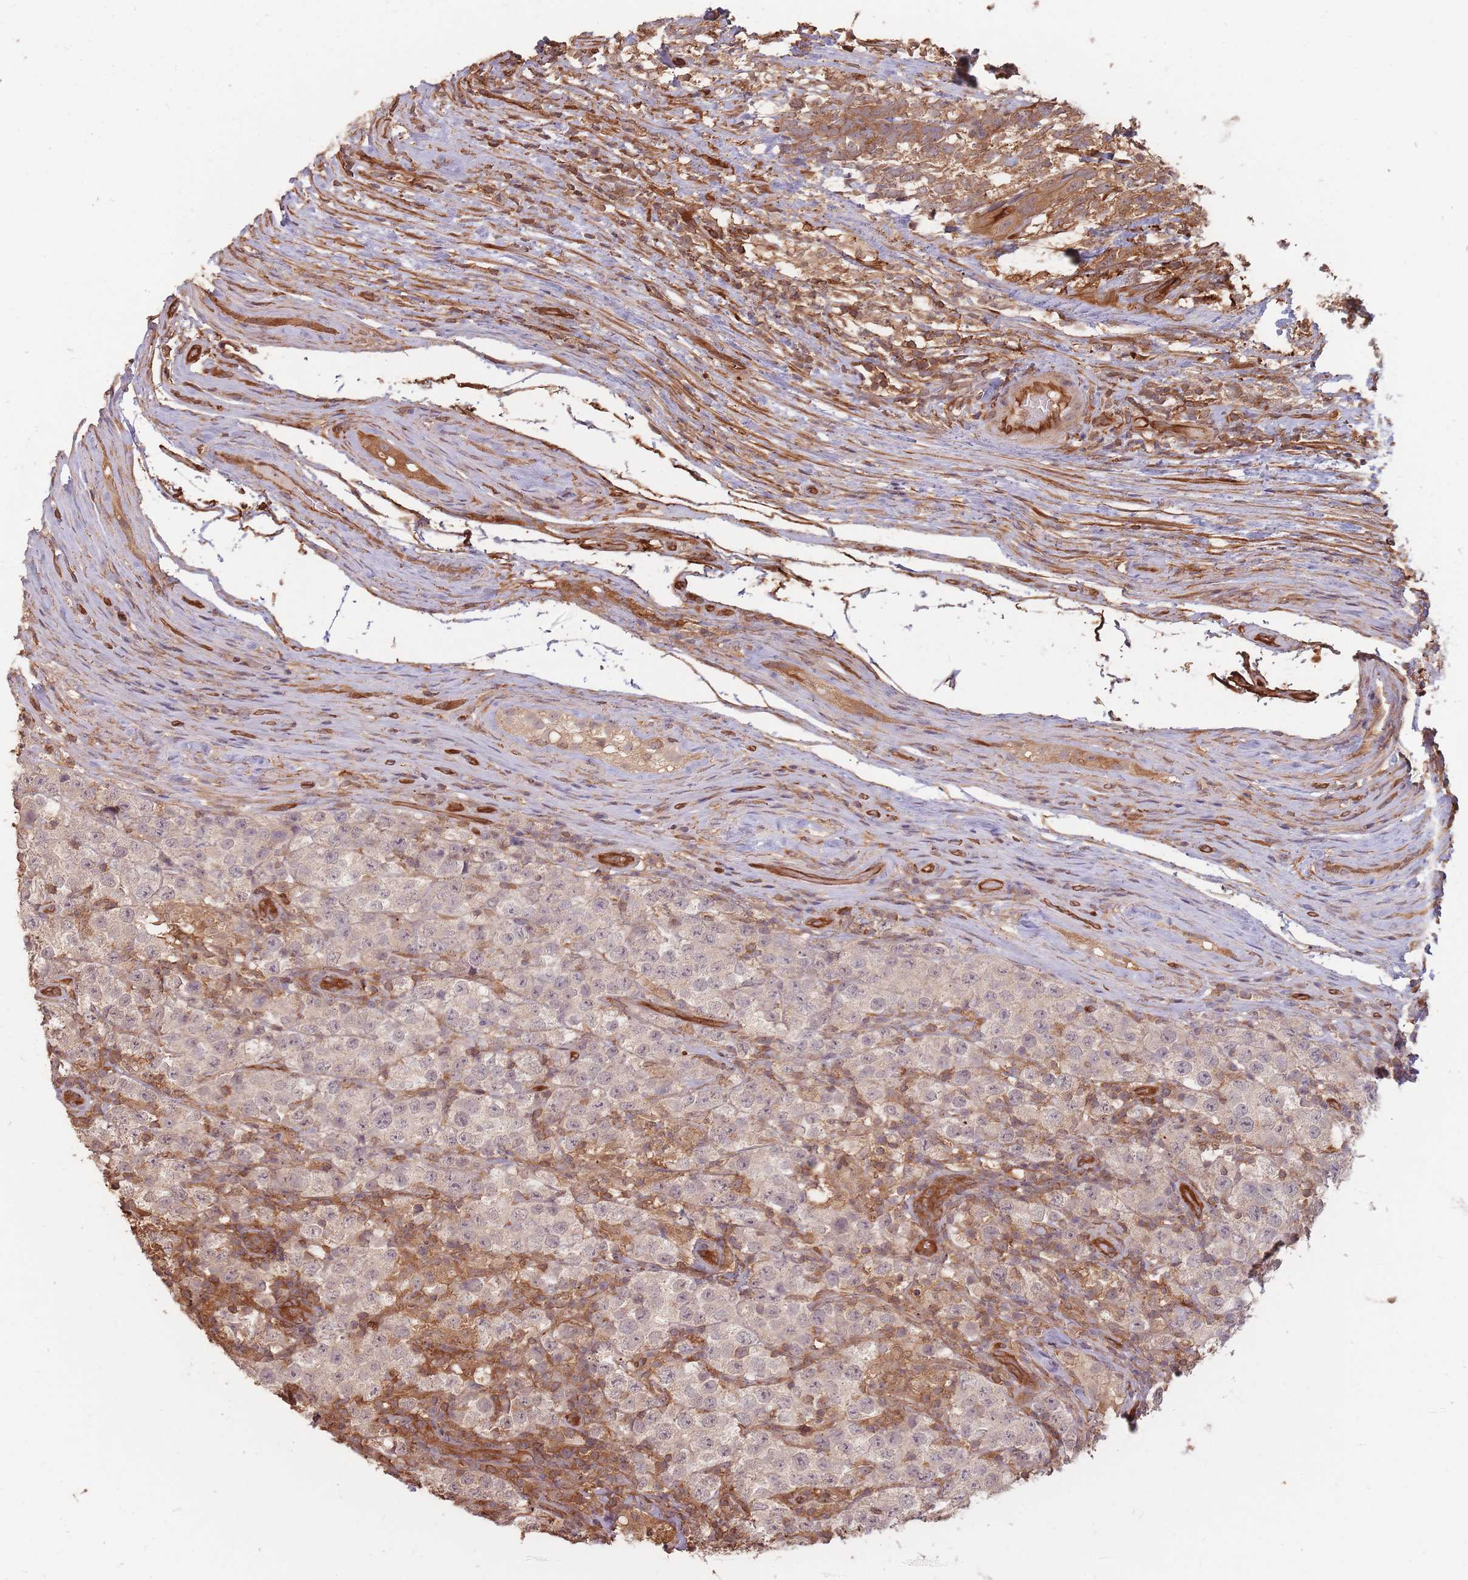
{"staining": {"intensity": "moderate", "quantity": "<25%", "location": "cytoplasmic/membranous"}, "tissue": "testis cancer", "cell_type": "Tumor cells", "image_type": "cancer", "snomed": [{"axis": "morphology", "description": "Seminoma, NOS"}, {"axis": "morphology", "description": "Carcinoma, Embryonal, NOS"}, {"axis": "topography", "description": "Testis"}], "caption": "Tumor cells demonstrate moderate cytoplasmic/membranous staining in about <25% of cells in testis cancer.", "gene": "PLS3", "patient": {"sex": "male", "age": 41}}